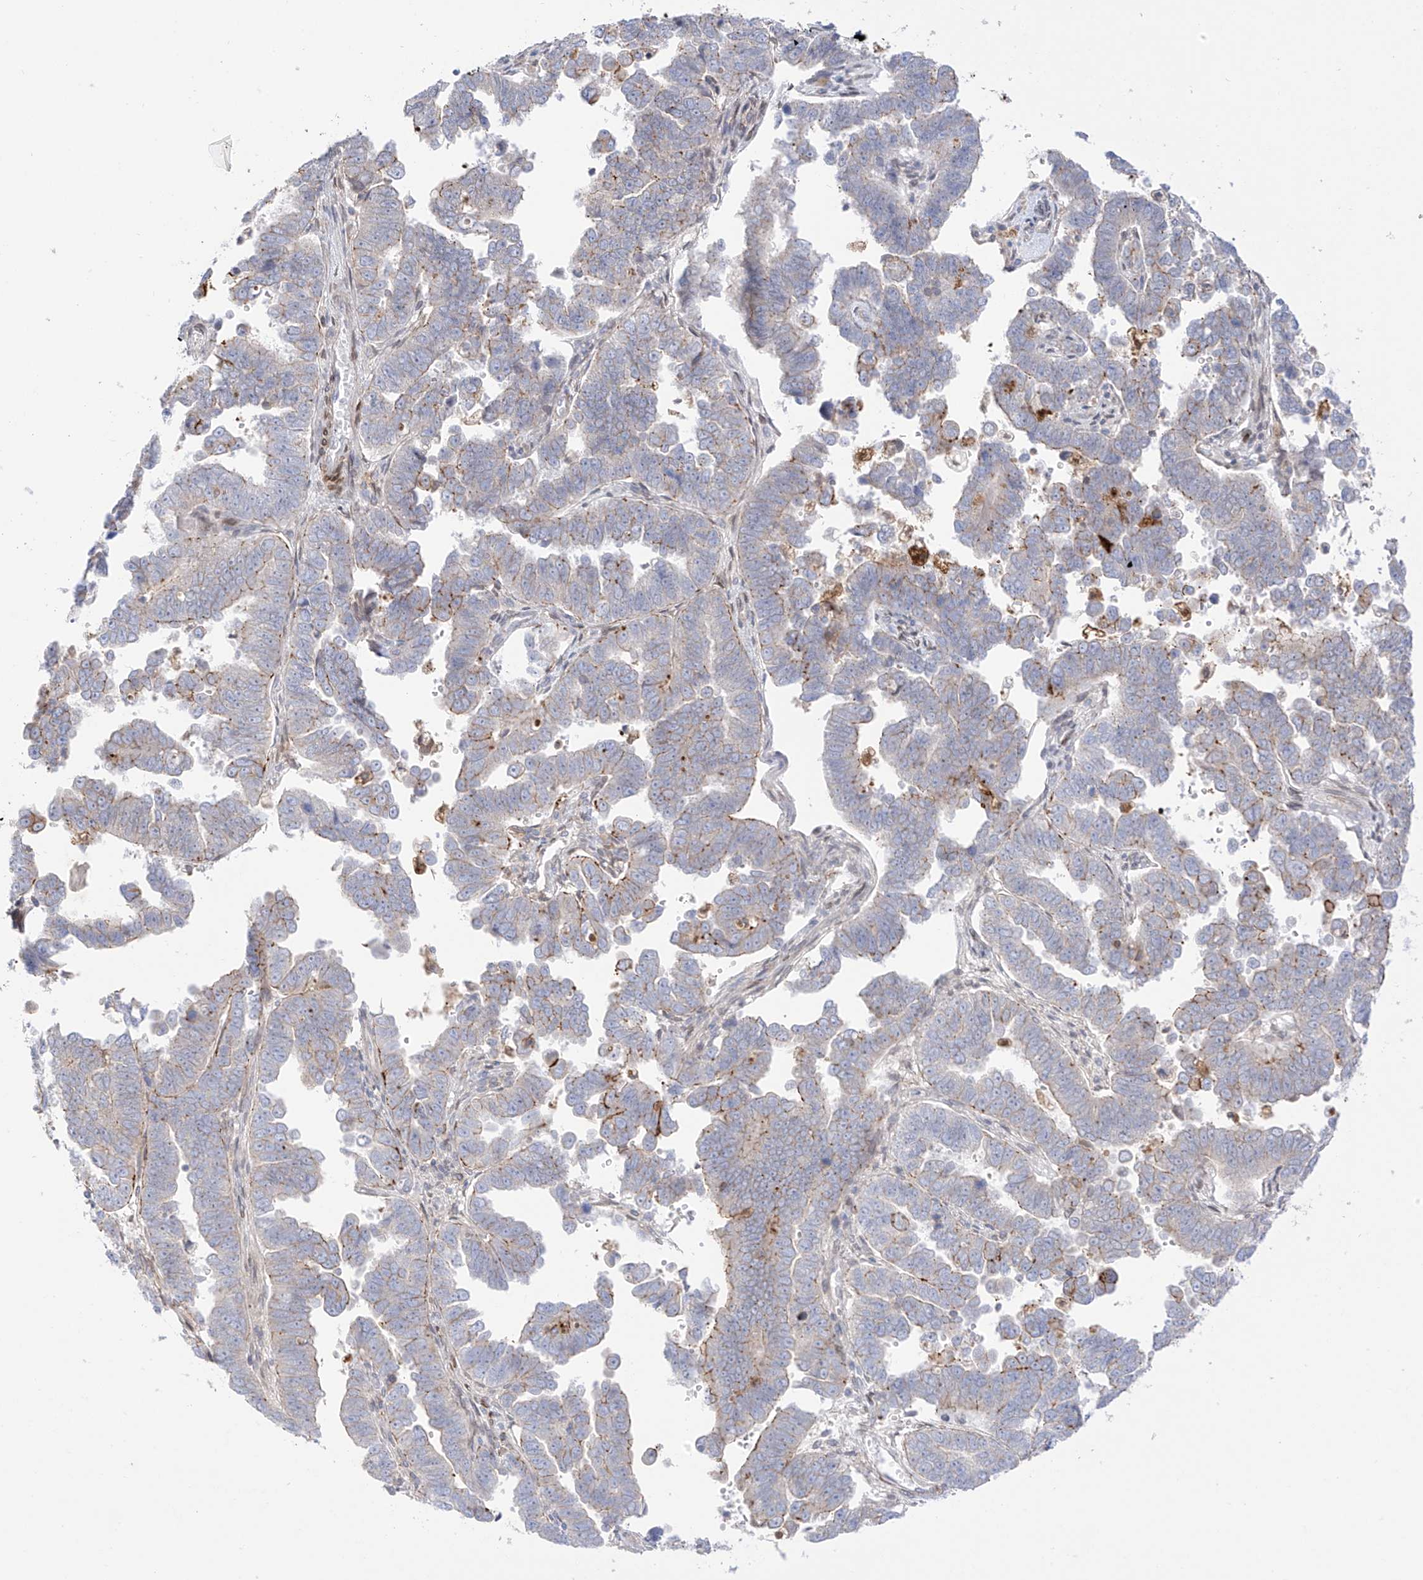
{"staining": {"intensity": "weak", "quantity": "25%-75%", "location": "cytoplasmic/membranous"}, "tissue": "endometrial cancer", "cell_type": "Tumor cells", "image_type": "cancer", "snomed": [{"axis": "morphology", "description": "Adenocarcinoma, NOS"}, {"axis": "topography", "description": "Endometrium"}], "caption": "The immunohistochemical stain highlights weak cytoplasmic/membranous positivity in tumor cells of adenocarcinoma (endometrial) tissue. The staining was performed using DAB, with brown indicating positive protein expression. Nuclei are stained blue with hematoxylin.", "gene": "PCYOX1", "patient": {"sex": "female", "age": 75}}